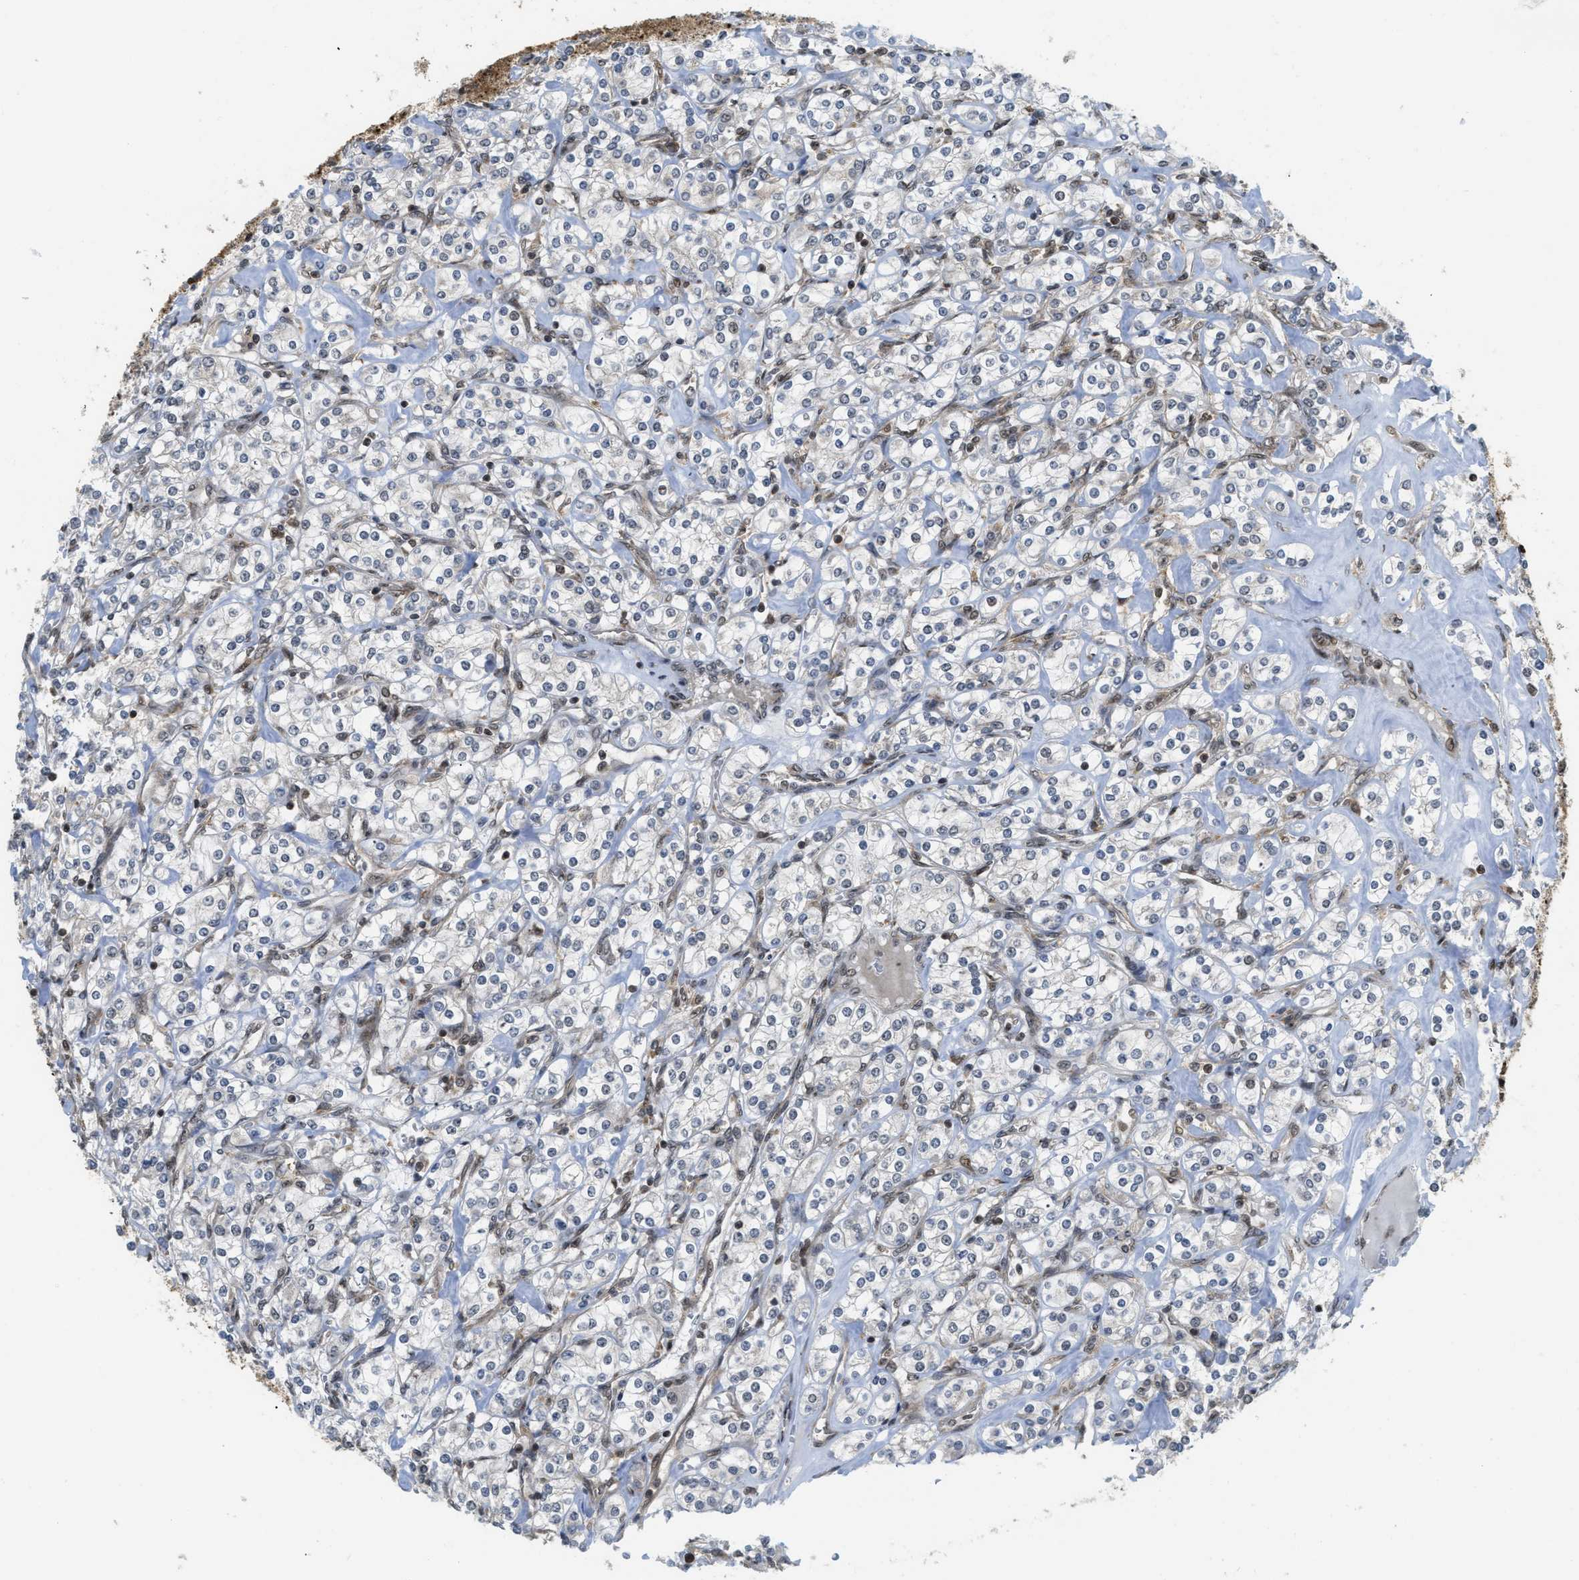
{"staining": {"intensity": "moderate", "quantity": "<25%", "location": "nuclear"}, "tissue": "renal cancer", "cell_type": "Tumor cells", "image_type": "cancer", "snomed": [{"axis": "morphology", "description": "Adenocarcinoma, NOS"}, {"axis": "topography", "description": "Kidney"}], "caption": "A low amount of moderate nuclear expression is identified in about <25% of tumor cells in renal cancer (adenocarcinoma) tissue.", "gene": "TACC1", "patient": {"sex": "male", "age": 77}}